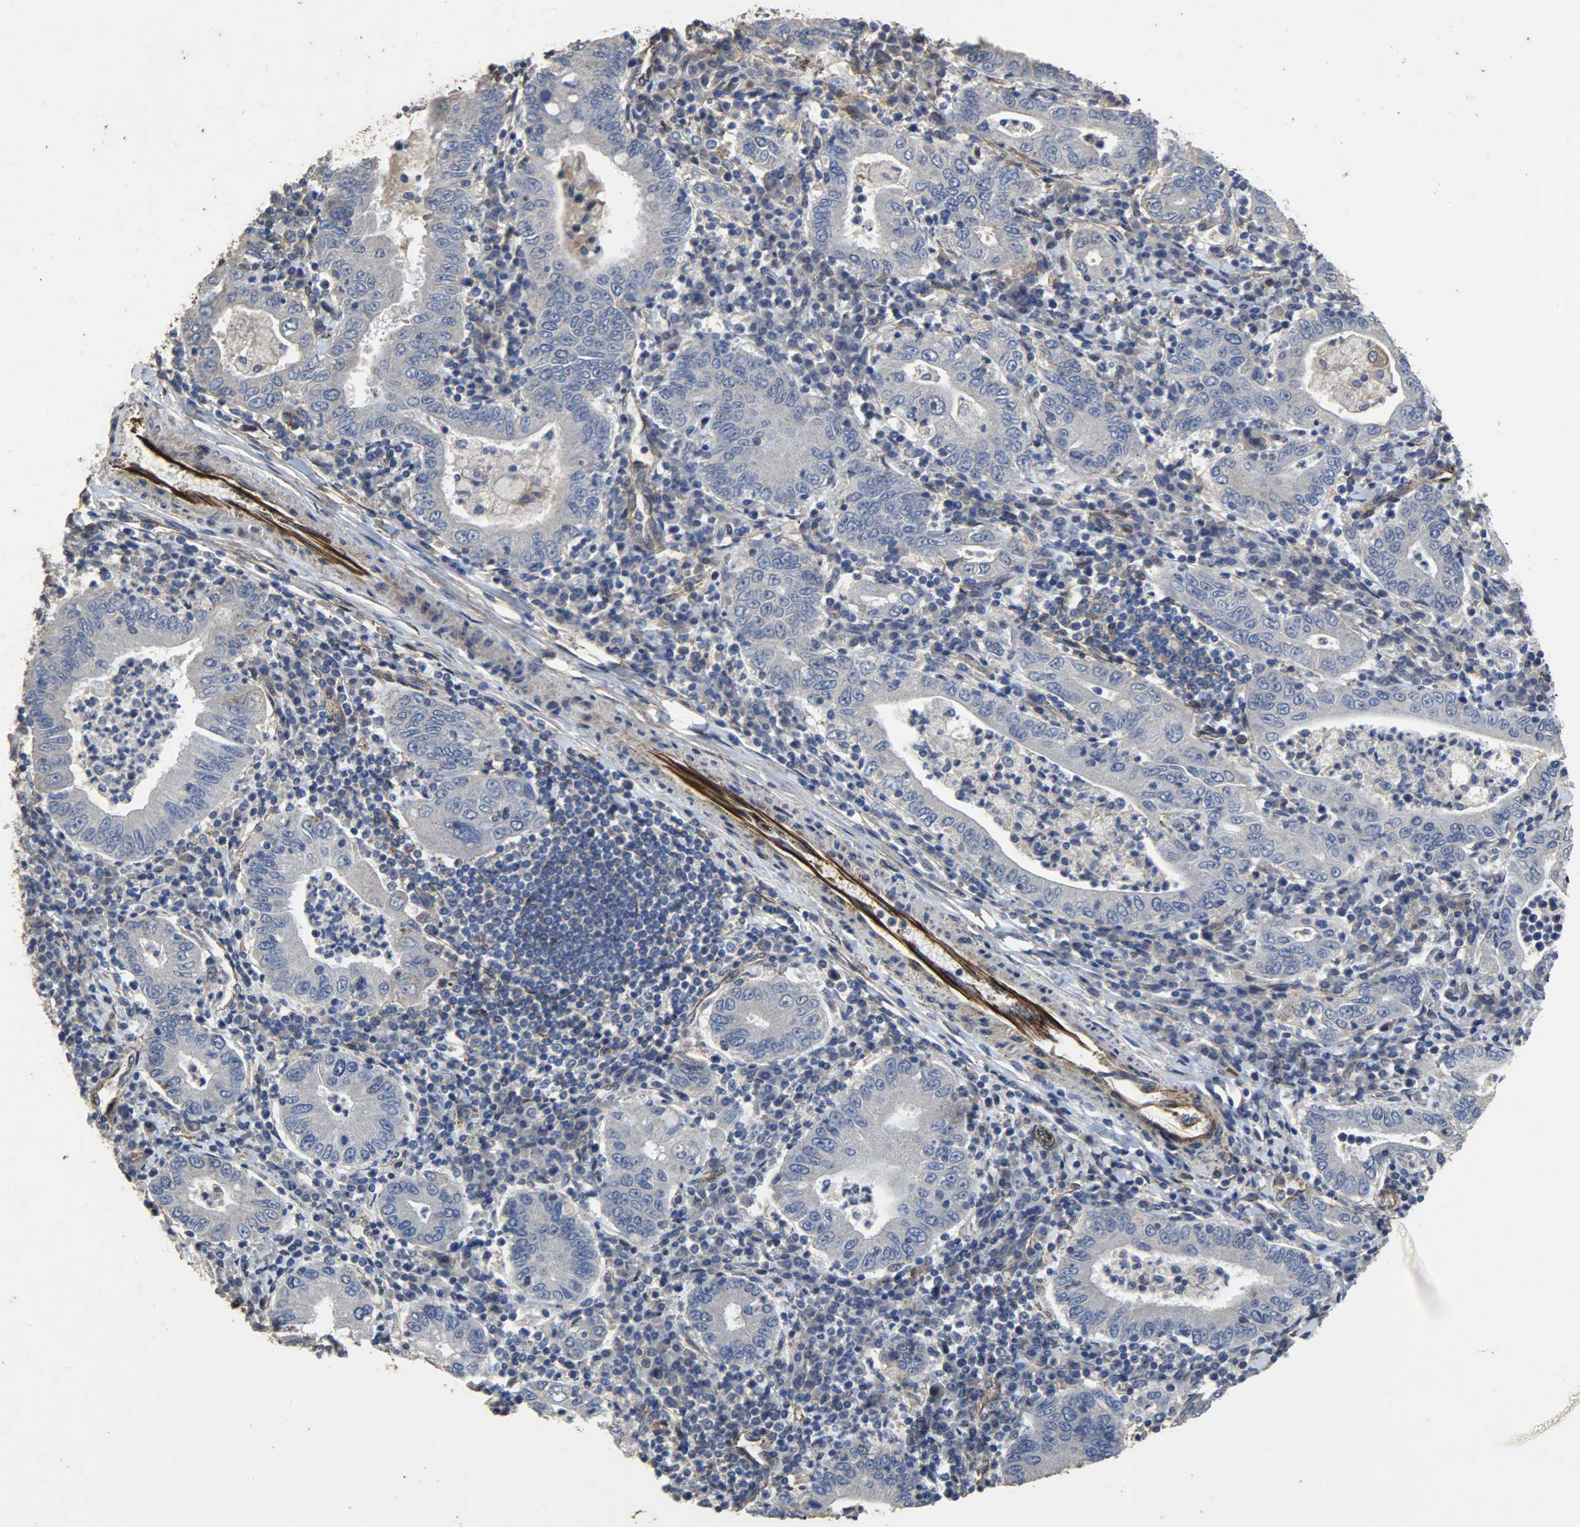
{"staining": {"intensity": "negative", "quantity": "none", "location": "none"}, "tissue": "stomach cancer", "cell_type": "Tumor cells", "image_type": "cancer", "snomed": [{"axis": "morphology", "description": "Normal tissue, NOS"}, {"axis": "morphology", "description": "Adenocarcinoma, NOS"}, {"axis": "topography", "description": "Esophagus"}, {"axis": "topography", "description": "Stomach, upper"}, {"axis": "topography", "description": "Peripheral nerve tissue"}], "caption": "The immunohistochemistry photomicrograph has no significant staining in tumor cells of stomach cancer (adenocarcinoma) tissue.", "gene": "TPM4", "patient": {"sex": "male", "age": 62}}